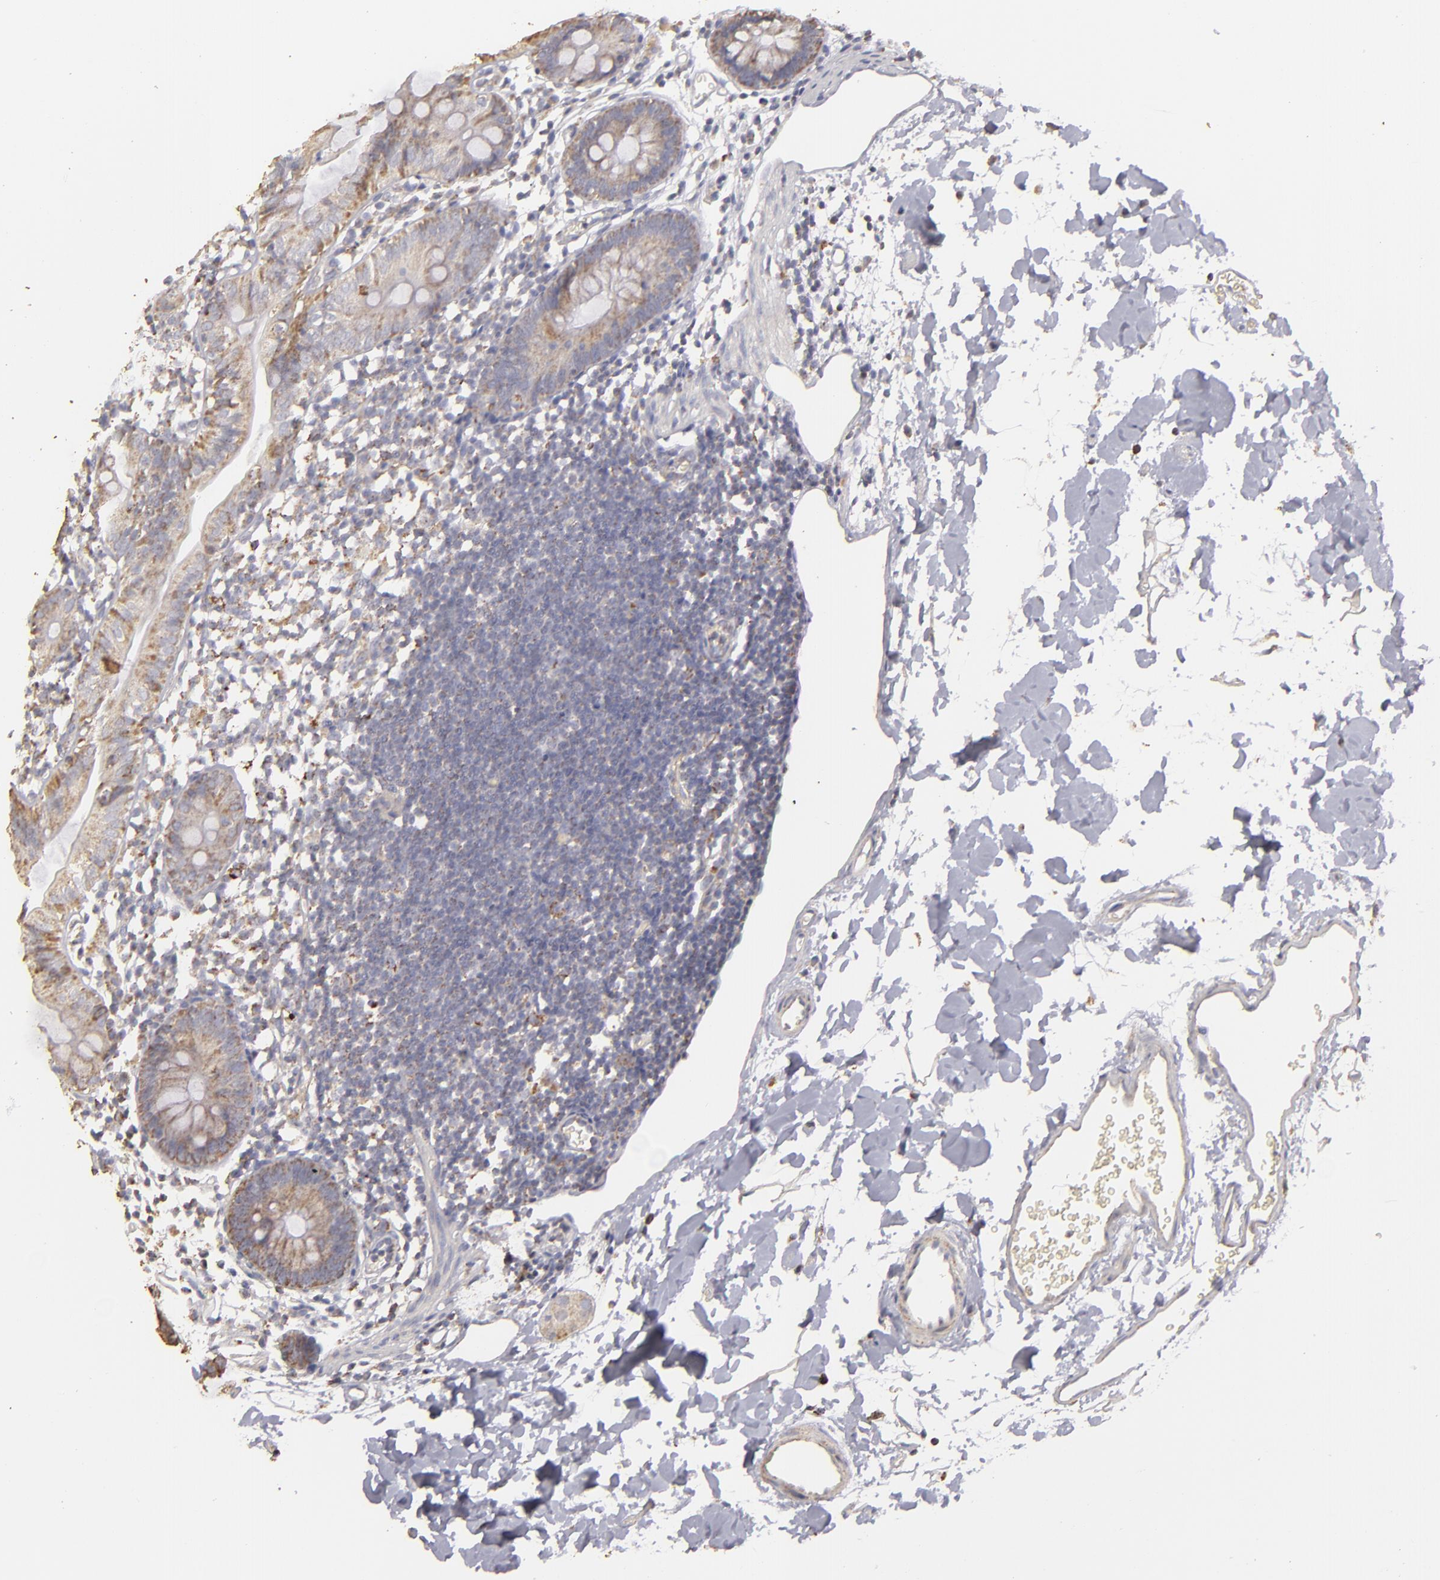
{"staining": {"intensity": "weak", "quantity": "25%-75%", "location": "cytoplasmic/membranous"}, "tissue": "colon", "cell_type": "Endothelial cells", "image_type": "normal", "snomed": [{"axis": "morphology", "description": "Normal tissue, NOS"}, {"axis": "topography", "description": "Colon"}], "caption": "About 25%-75% of endothelial cells in unremarkable colon exhibit weak cytoplasmic/membranous protein expression as visualized by brown immunohistochemical staining.", "gene": "CFB", "patient": {"sex": "male", "age": 14}}